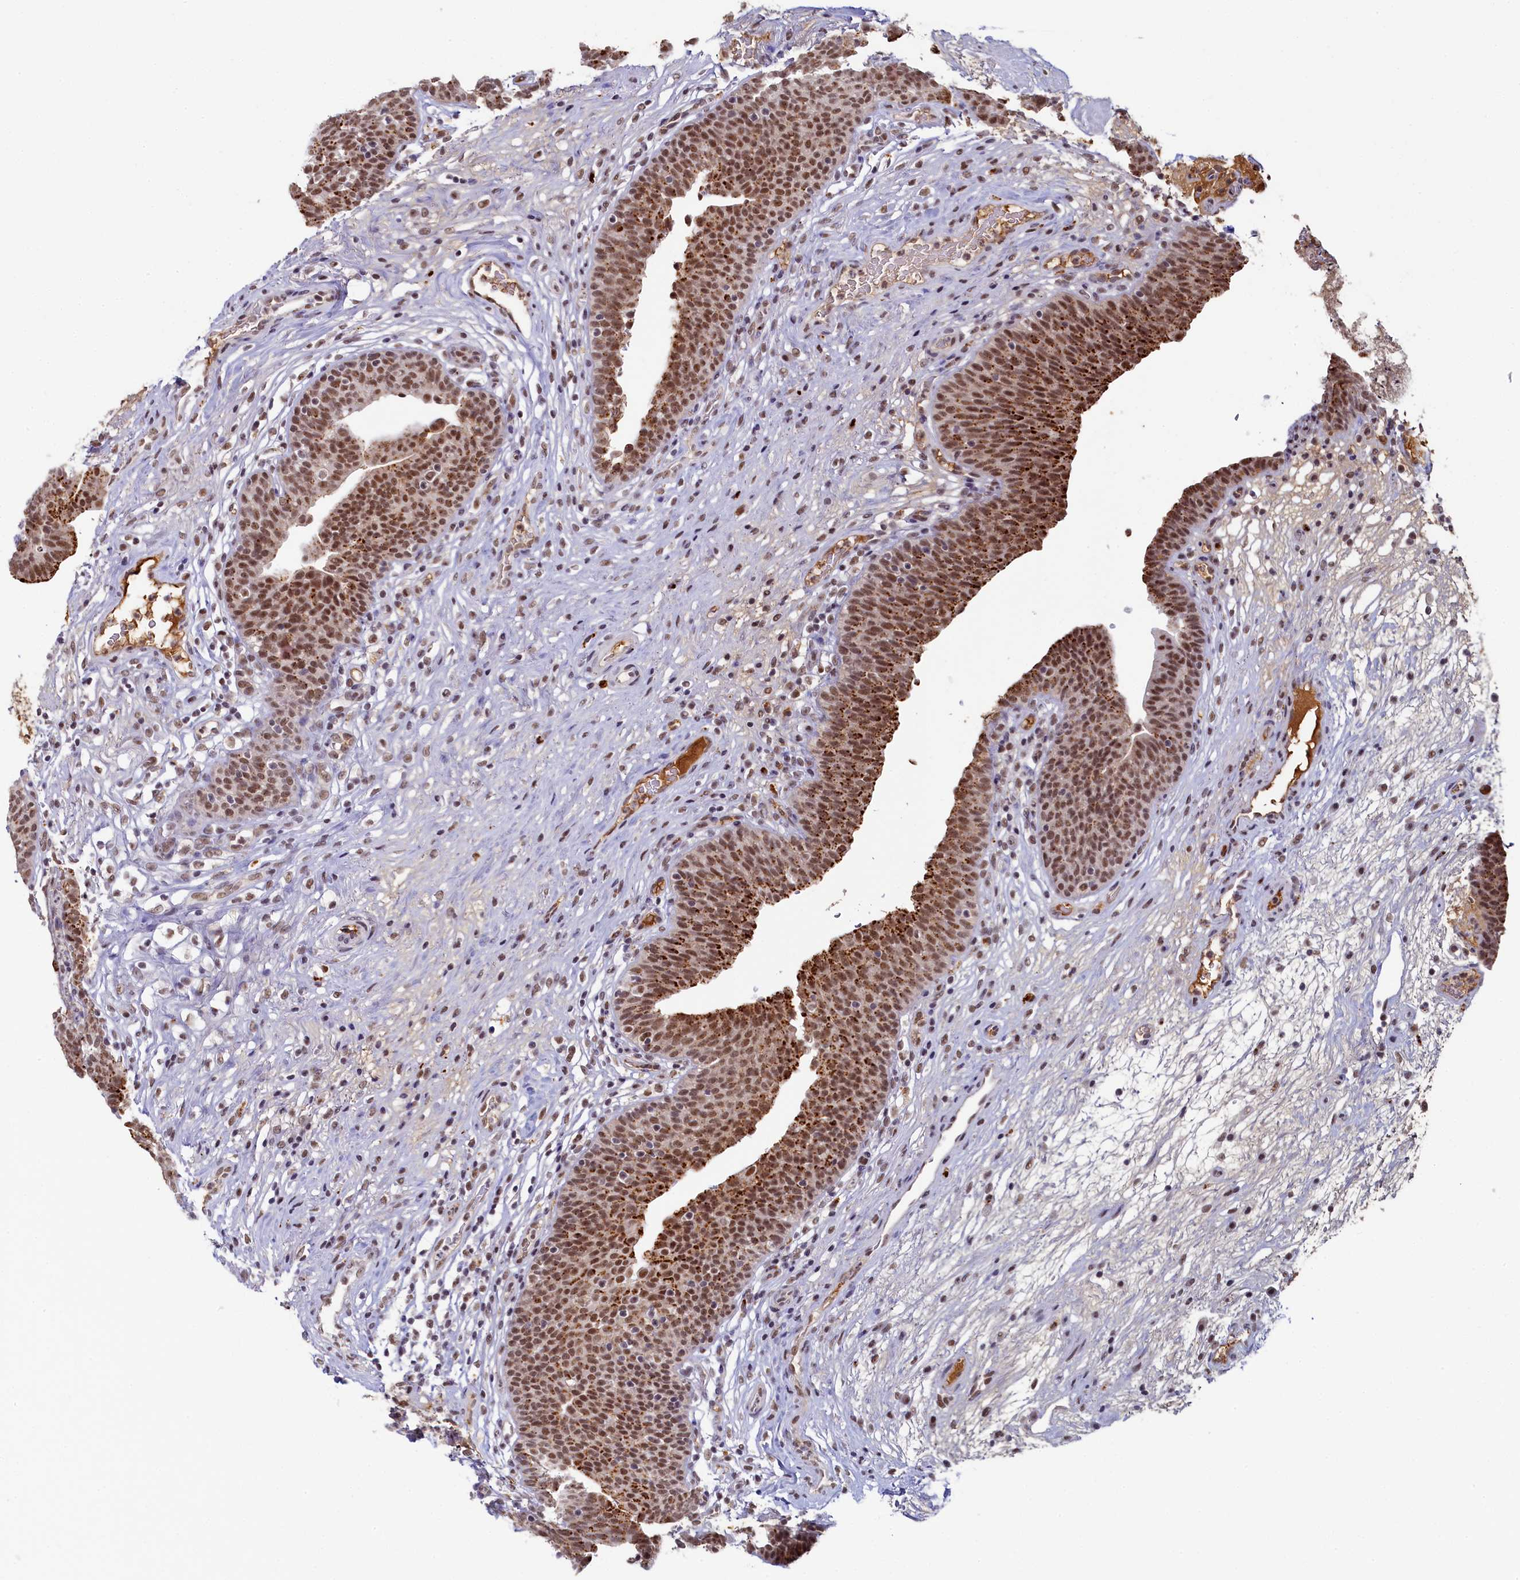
{"staining": {"intensity": "moderate", "quantity": ">75%", "location": "cytoplasmic/membranous,nuclear"}, "tissue": "urinary bladder", "cell_type": "Urothelial cells", "image_type": "normal", "snomed": [{"axis": "morphology", "description": "Normal tissue, NOS"}, {"axis": "topography", "description": "Urinary bladder"}], "caption": "Moderate cytoplasmic/membranous,nuclear expression is identified in about >75% of urothelial cells in benign urinary bladder.", "gene": "INTS14", "patient": {"sex": "male", "age": 71}}